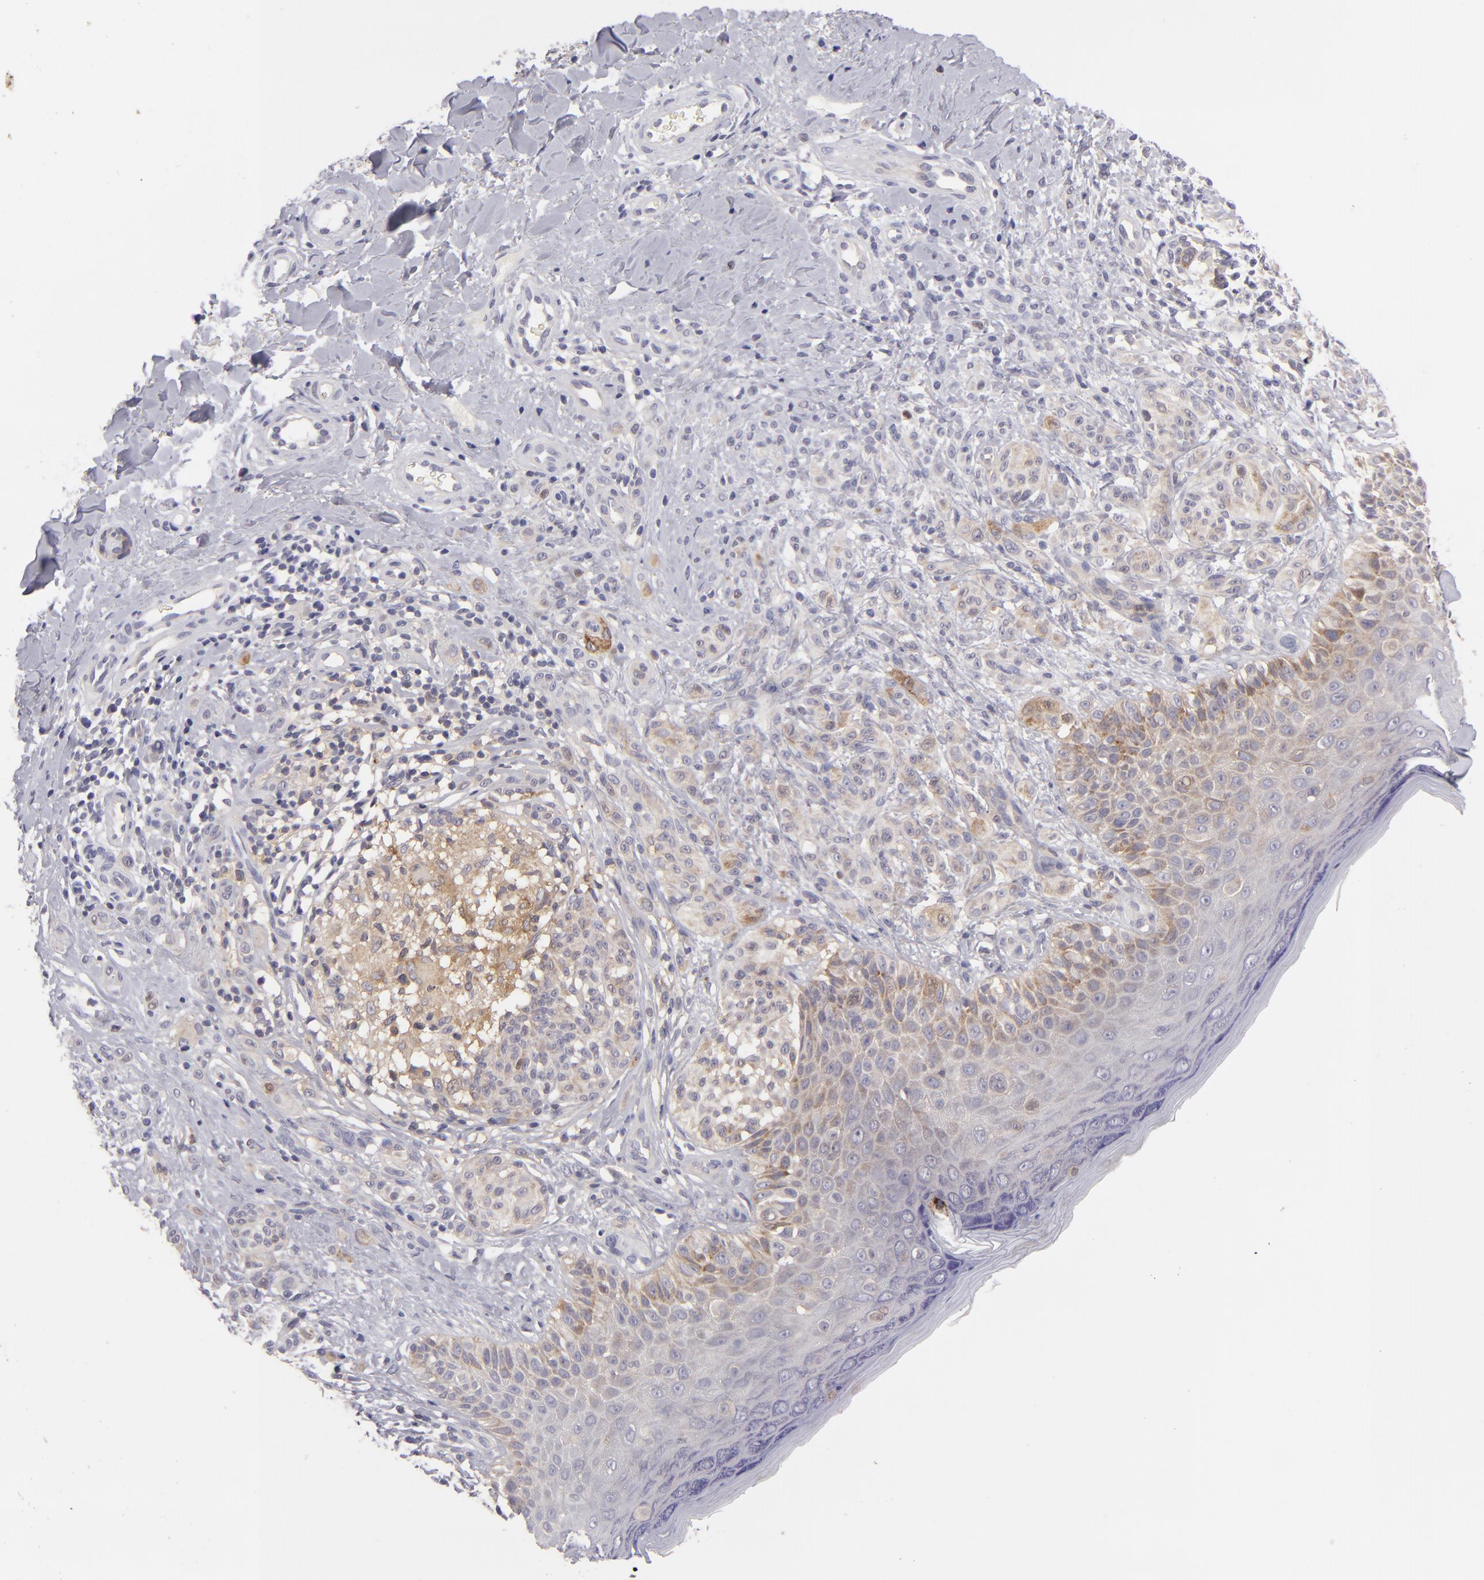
{"staining": {"intensity": "strong", "quantity": "25%-75%", "location": "cytoplasmic/membranous"}, "tissue": "melanoma", "cell_type": "Tumor cells", "image_type": "cancer", "snomed": [{"axis": "morphology", "description": "Malignant melanoma, NOS"}, {"axis": "topography", "description": "Skin"}], "caption": "This is a micrograph of IHC staining of melanoma, which shows strong positivity in the cytoplasmic/membranous of tumor cells.", "gene": "MMP10", "patient": {"sex": "male", "age": 57}}